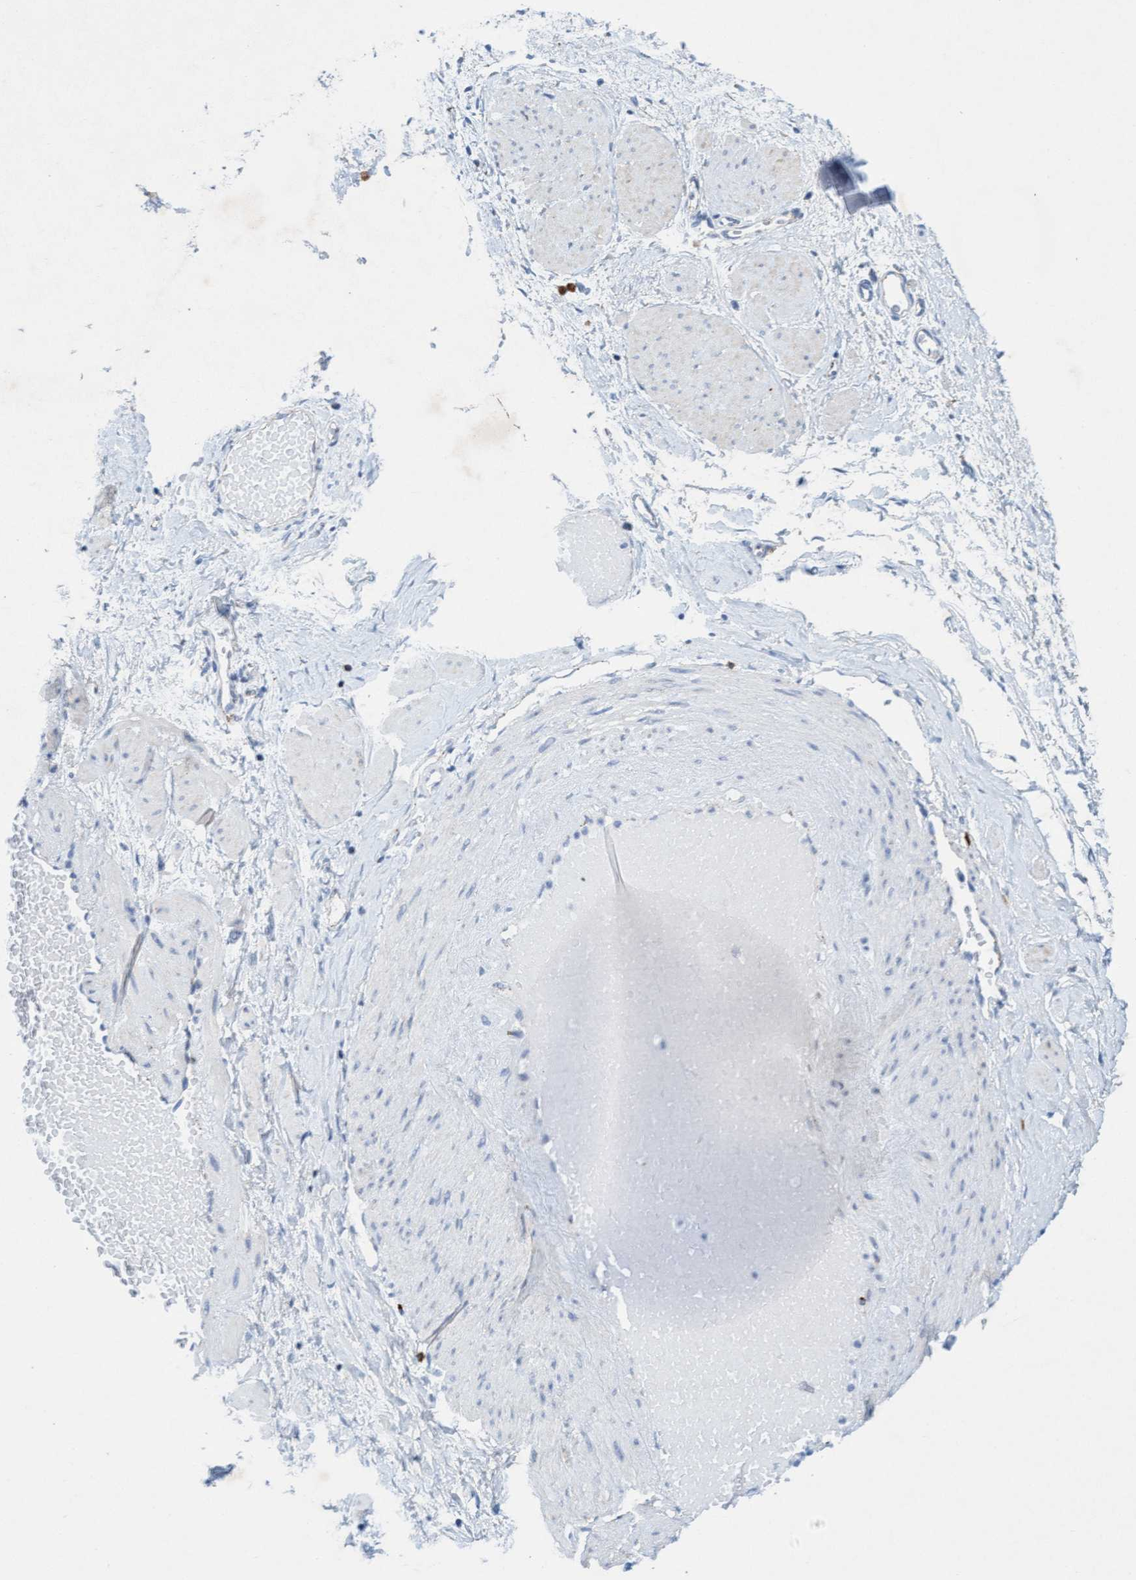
{"staining": {"intensity": "negative", "quantity": "none", "location": "none"}, "tissue": "adipose tissue", "cell_type": "Adipocytes", "image_type": "normal", "snomed": [{"axis": "morphology", "description": "Normal tissue, NOS"}, {"axis": "topography", "description": "Soft tissue"}], "caption": "The IHC photomicrograph has no significant staining in adipocytes of adipose tissue.", "gene": "SGSH", "patient": {"sex": "male", "age": 72}}